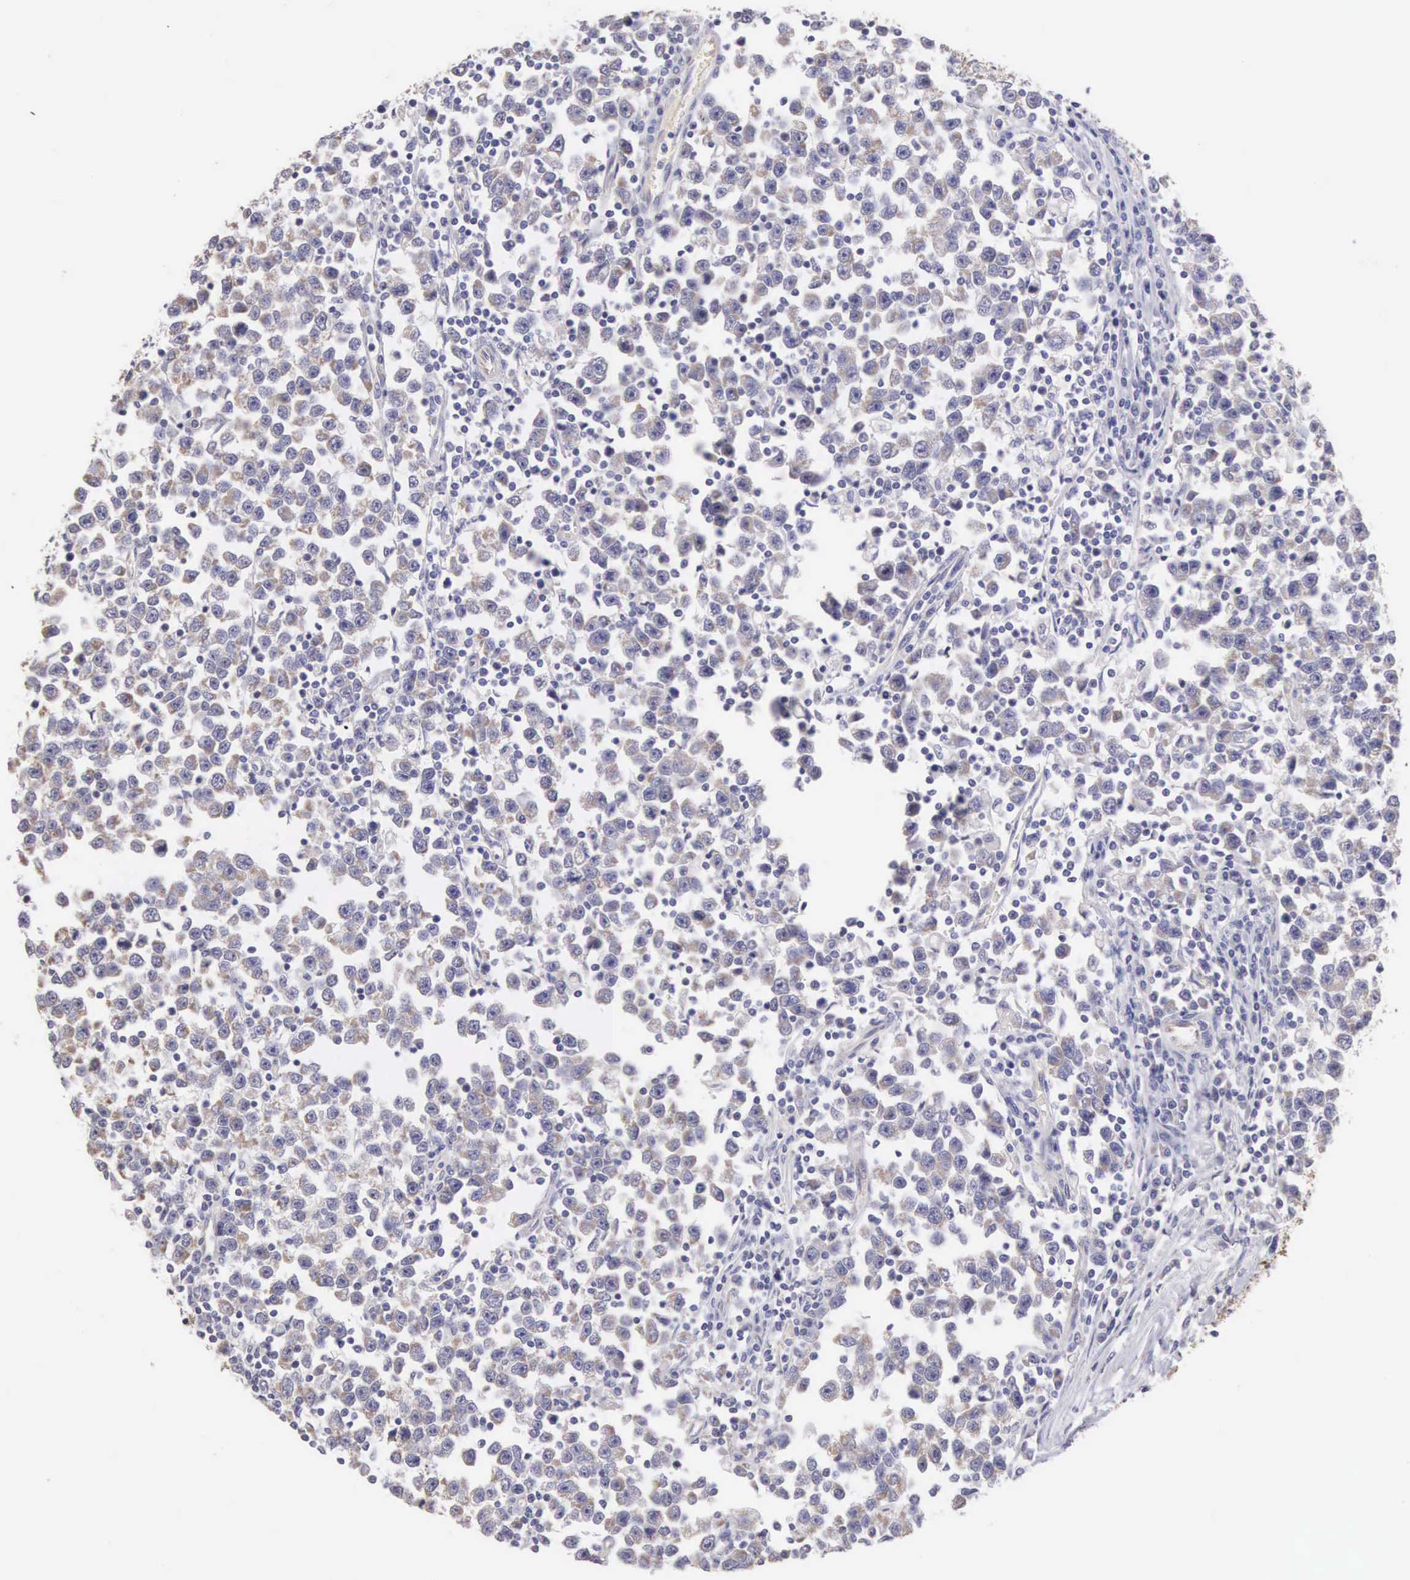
{"staining": {"intensity": "weak", "quantity": "25%-75%", "location": "cytoplasmic/membranous"}, "tissue": "testis cancer", "cell_type": "Tumor cells", "image_type": "cancer", "snomed": [{"axis": "morphology", "description": "Seminoma, NOS"}, {"axis": "topography", "description": "Testis"}], "caption": "Weak cytoplasmic/membranous expression is seen in approximately 25%-75% of tumor cells in testis cancer.", "gene": "PIR", "patient": {"sex": "male", "age": 43}}